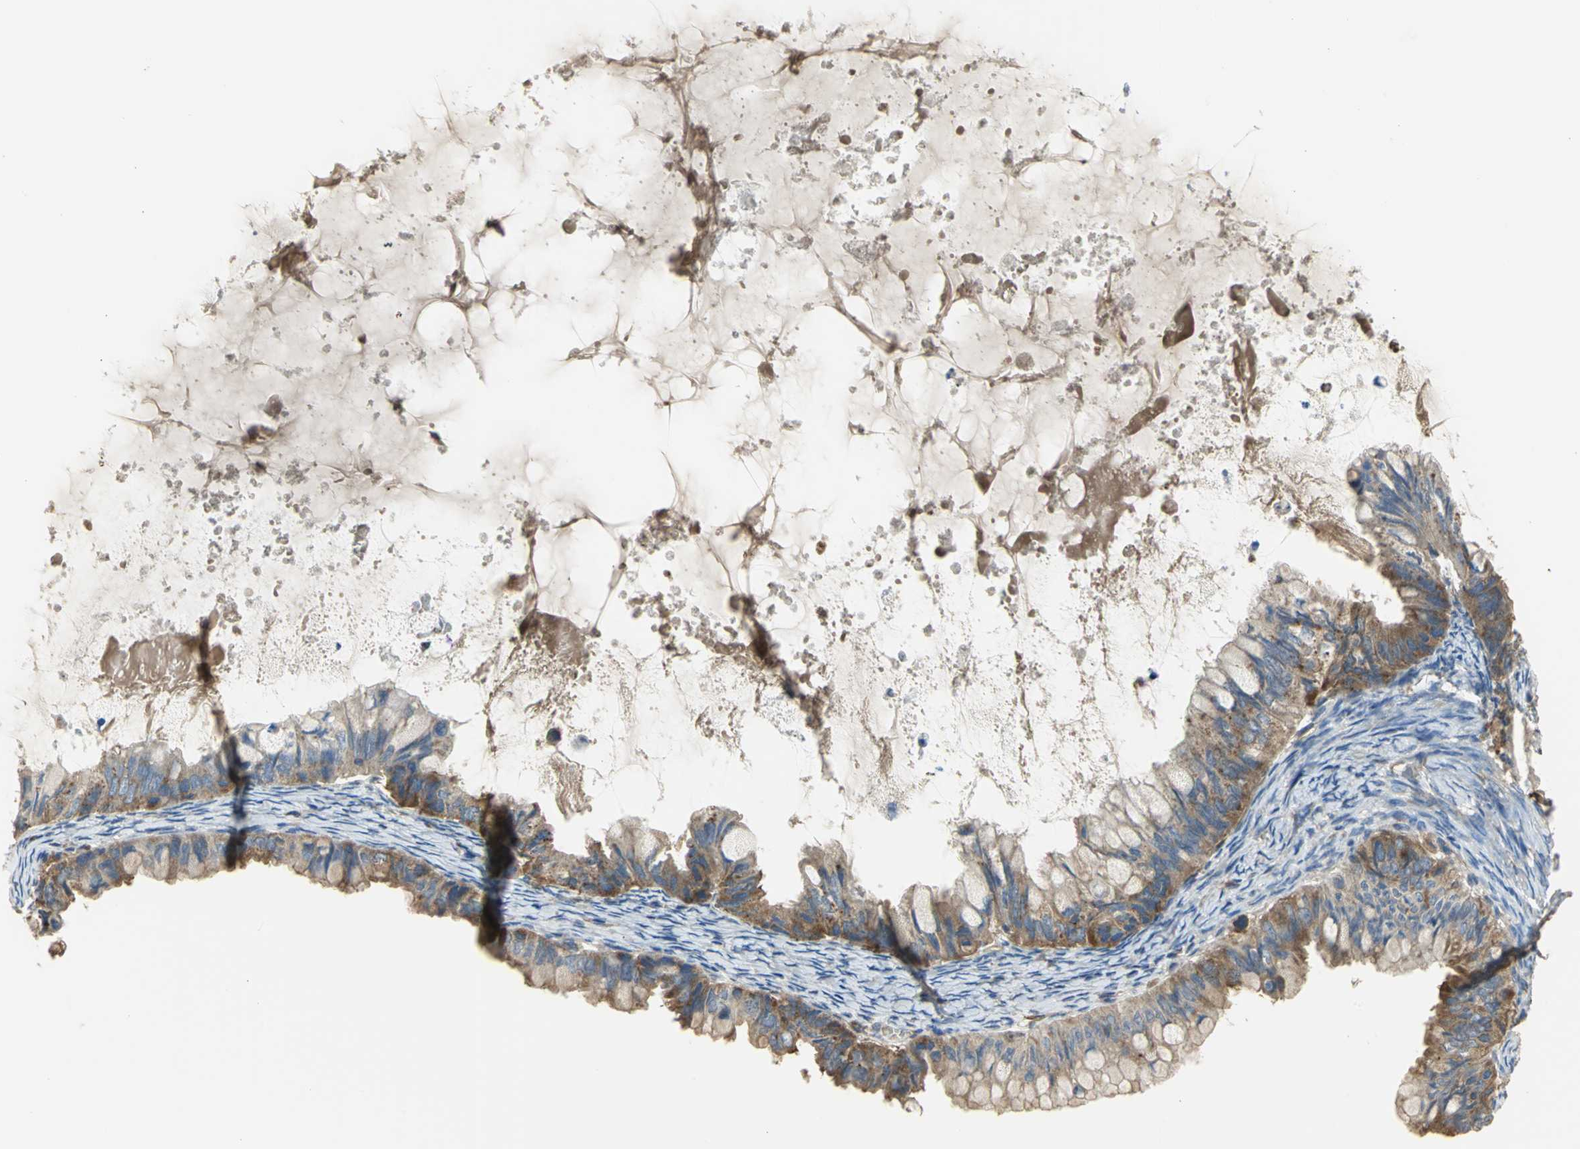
{"staining": {"intensity": "weak", "quantity": "25%-75%", "location": "cytoplasmic/membranous"}, "tissue": "ovarian cancer", "cell_type": "Tumor cells", "image_type": "cancer", "snomed": [{"axis": "morphology", "description": "Cystadenocarcinoma, mucinous, NOS"}, {"axis": "topography", "description": "Ovary"}], "caption": "Brown immunohistochemical staining in ovarian mucinous cystadenocarcinoma reveals weak cytoplasmic/membranous expression in approximately 25%-75% of tumor cells.", "gene": "DIAPH2", "patient": {"sex": "female", "age": 80}}